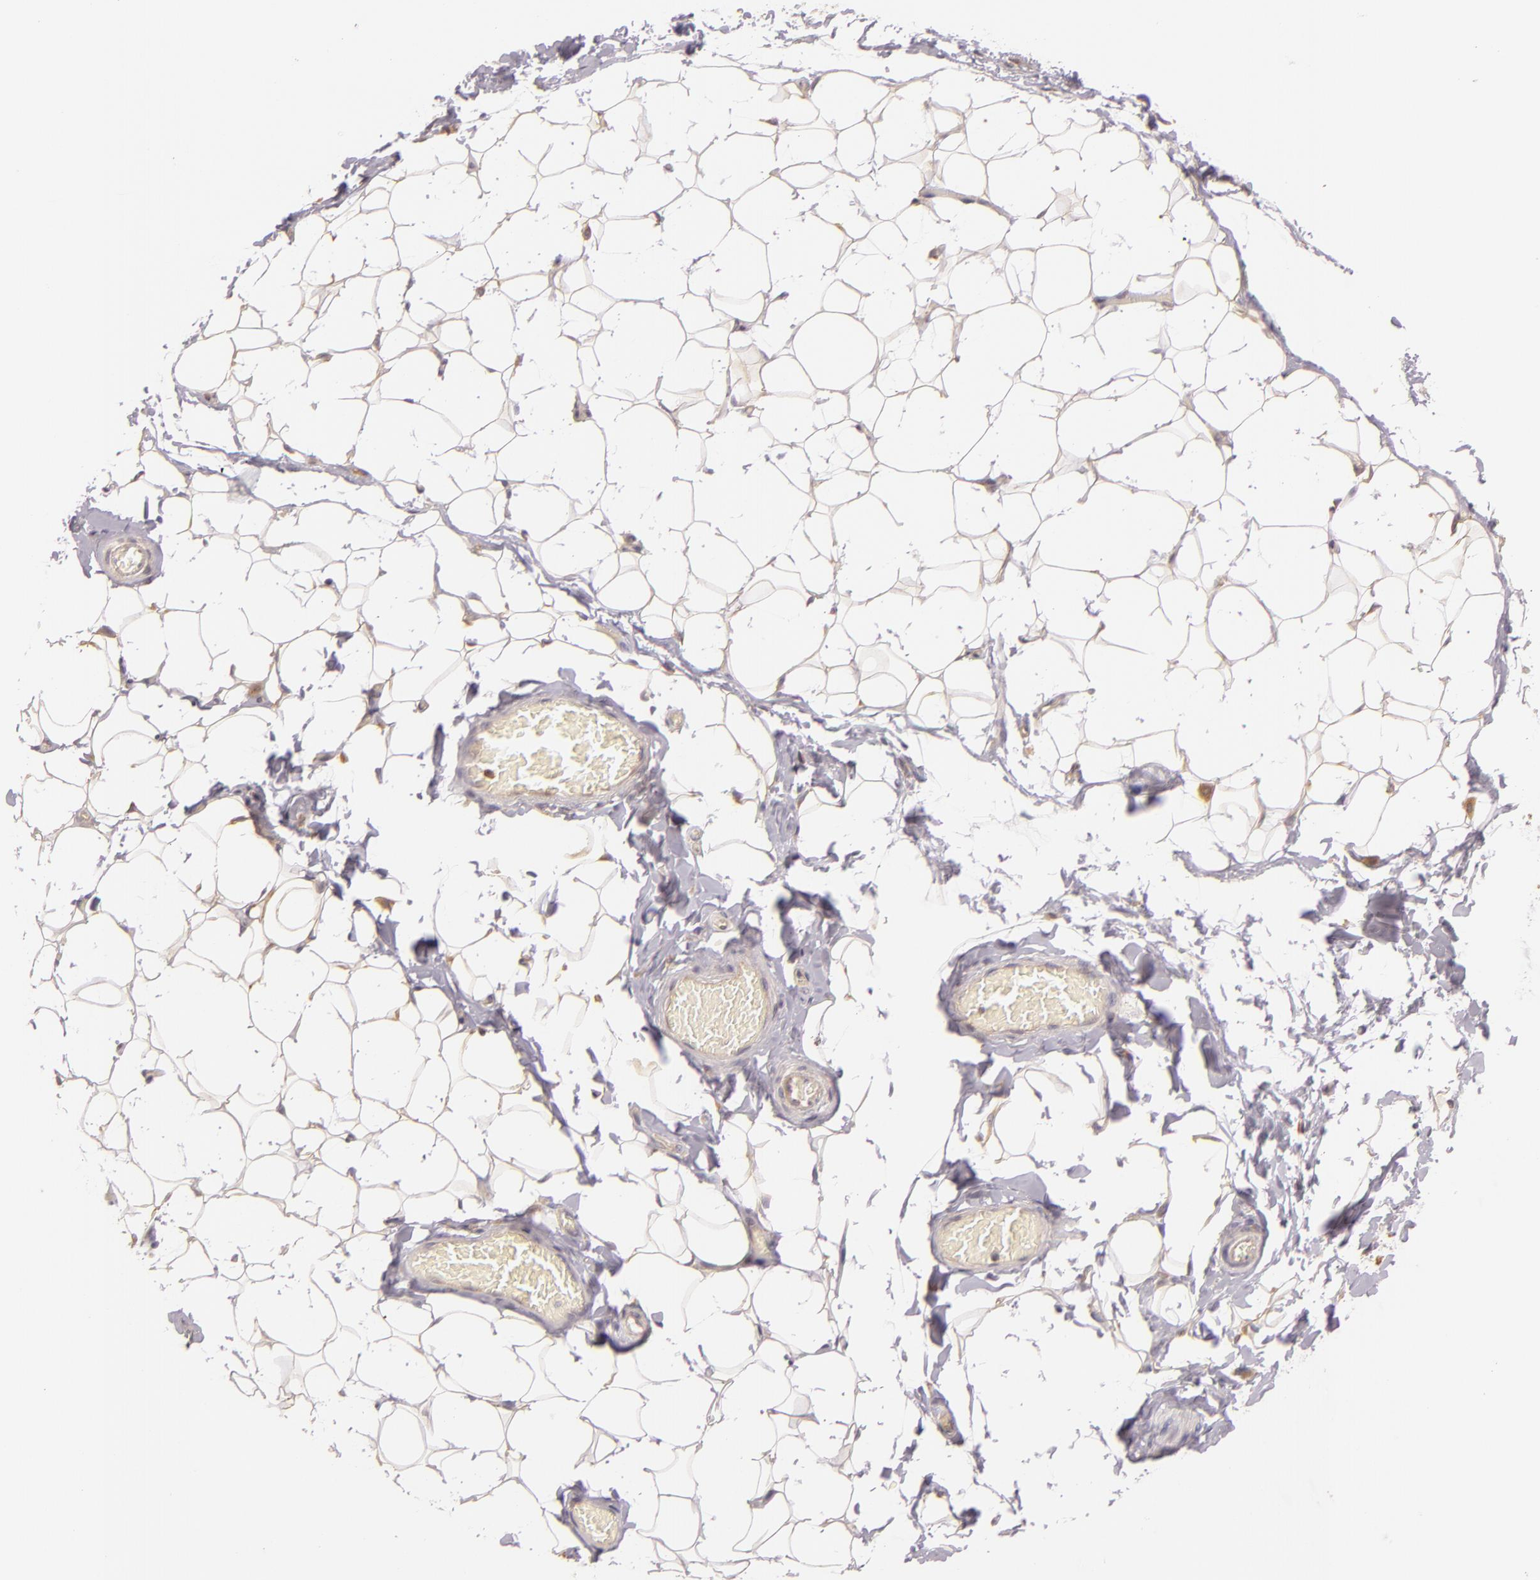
{"staining": {"intensity": "moderate", "quantity": "<25%", "location": "cytoplasmic/membranous"}, "tissue": "adipose tissue", "cell_type": "Adipocytes", "image_type": "normal", "snomed": [{"axis": "morphology", "description": "Normal tissue, NOS"}, {"axis": "topography", "description": "Soft tissue"}], "caption": "Moderate cytoplasmic/membranous expression is present in approximately <25% of adipocytes in benign adipose tissue. Nuclei are stained in blue.", "gene": "TOM1", "patient": {"sex": "male", "age": 26}}